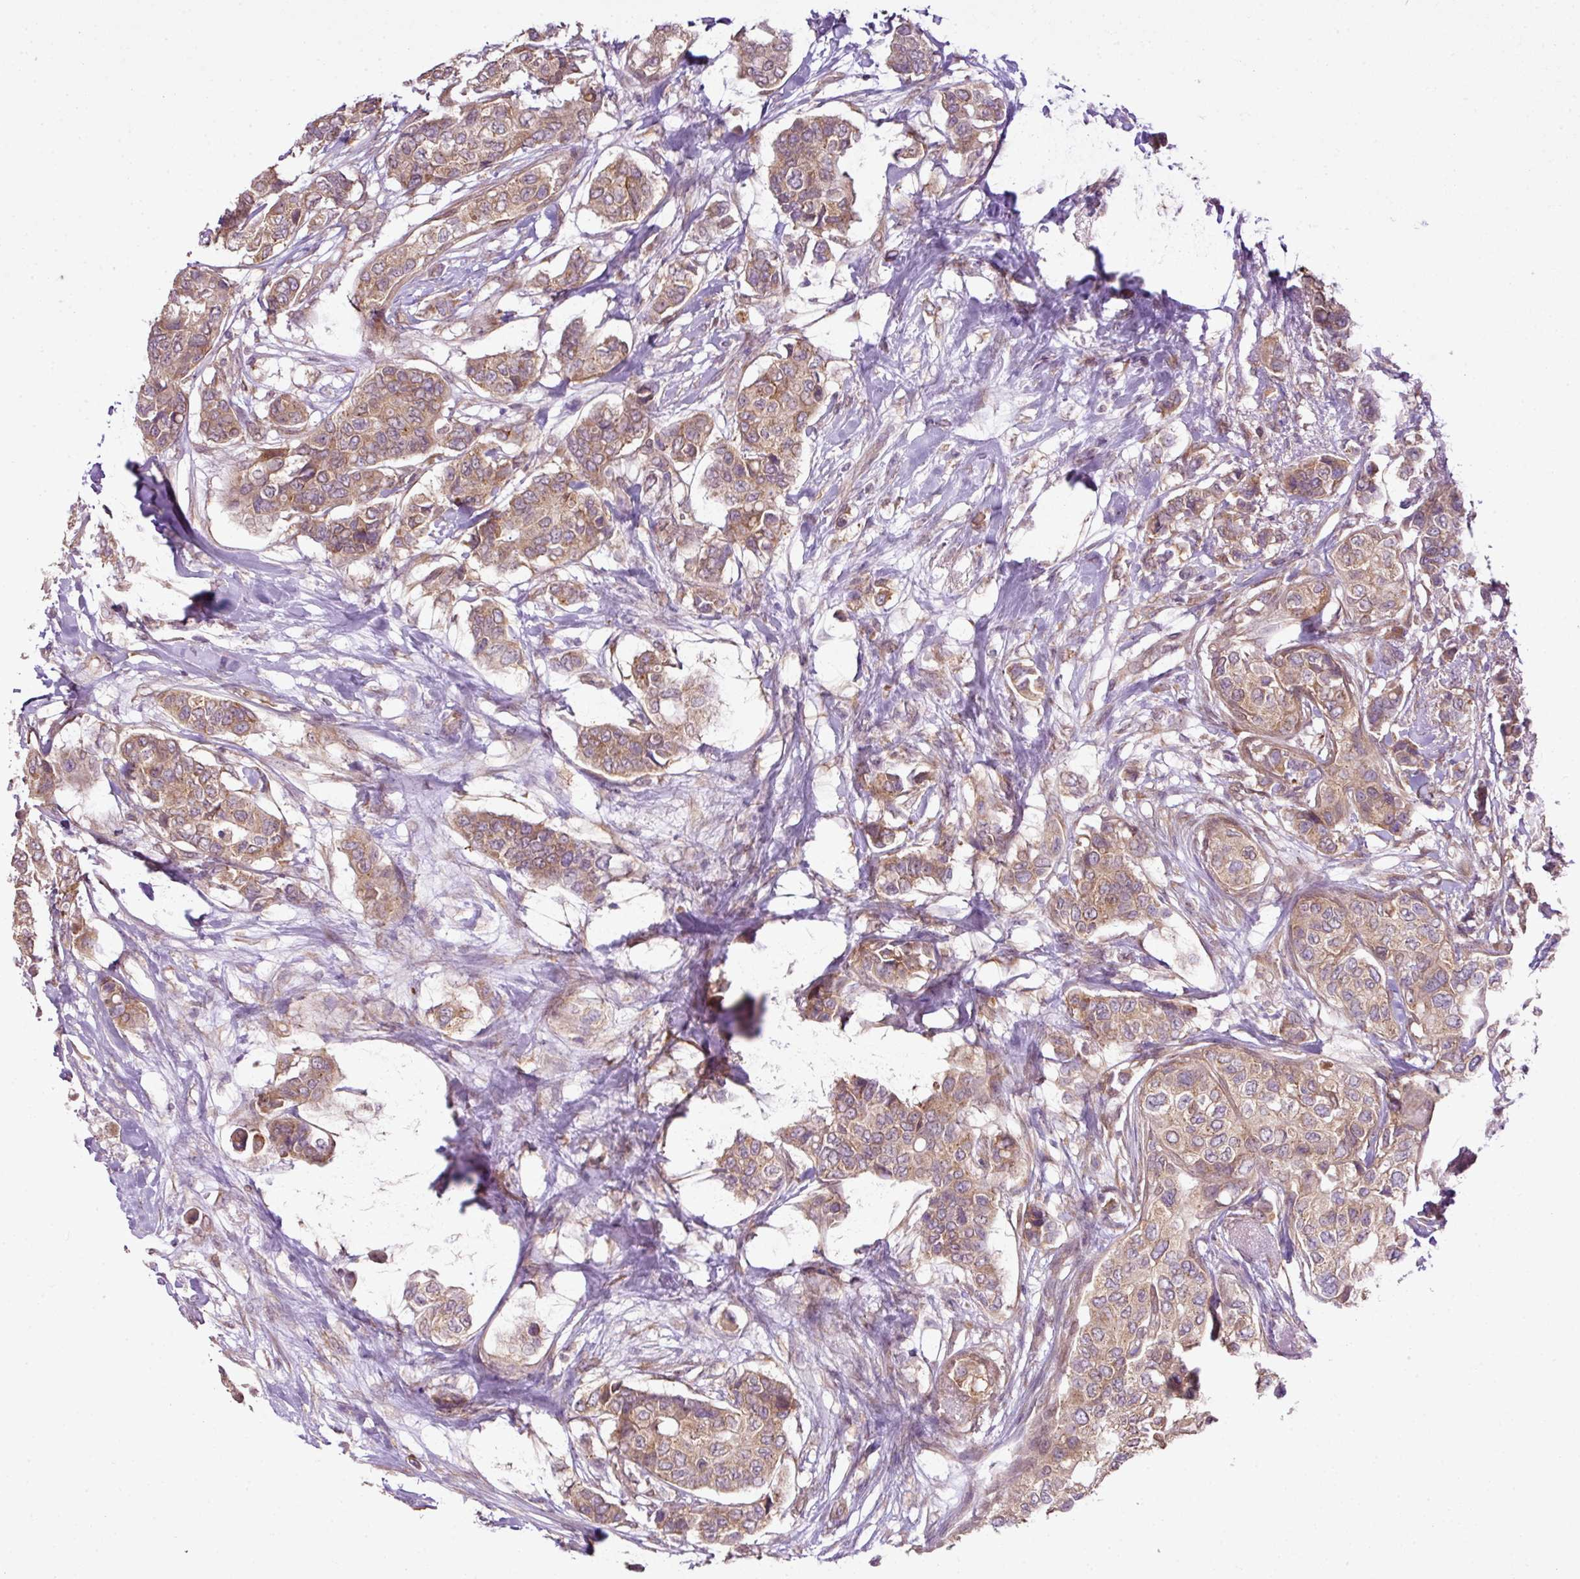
{"staining": {"intensity": "moderate", "quantity": ">75%", "location": "cytoplasmic/membranous"}, "tissue": "breast cancer", "cell_type": "Tumor cells", "image_type": "cancer", "snomed": [{"axis": "morphology", "description": "Lobular carcinoma"}, {"axis": "topography", "description": "Breast"}], "caption": "This is a photomicrograph of IHC staining of breast lobular carcinoma, which shows moderate positivity in the cytoplasmic/membranous of tumor cells.", "gene": "DNAAF4", "patient": {"sex": "female", "age": 51}}